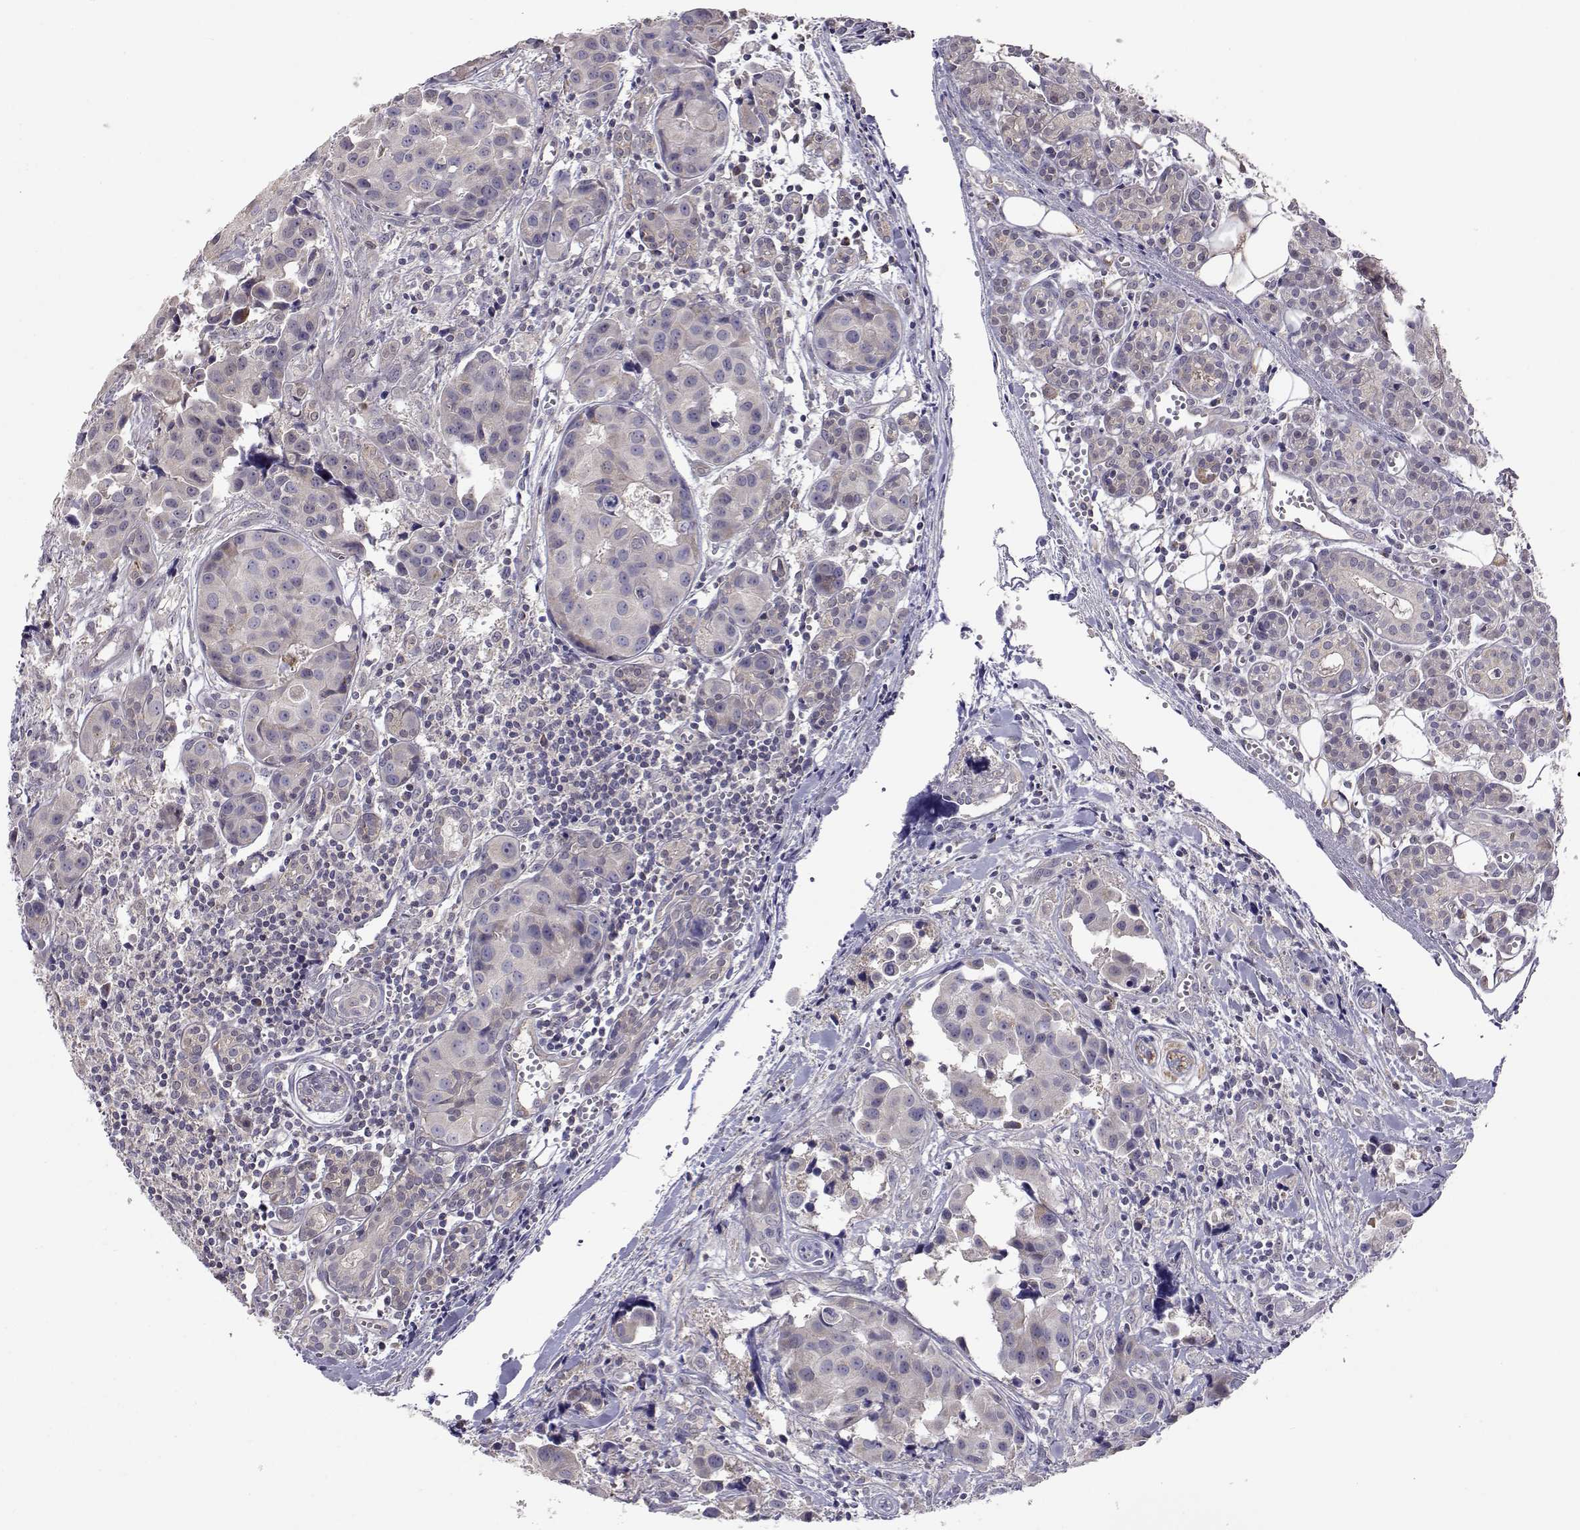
{"staining": {"intensity": "negative", "quantity": "none", "location": "none"}, "tissue": "head and neck cancer", "cell_type": "Tumor cells", "image_type": "cancer", "snomed": [{"axis": "morphology", "description": "Adenocarcinoma, NOS"}, {"axis": "topography", "description": "Head-Neck"}], "caption": "An immunohistochemistry (IHC) micrograph of head and neck cancer (adenocarcinoma) is shown. There is no staining in tumor cells of head and neck cancer (adenocarcinoma).", "gene": "NCAM2", "patient": {"sex": "male", "age": 76}}